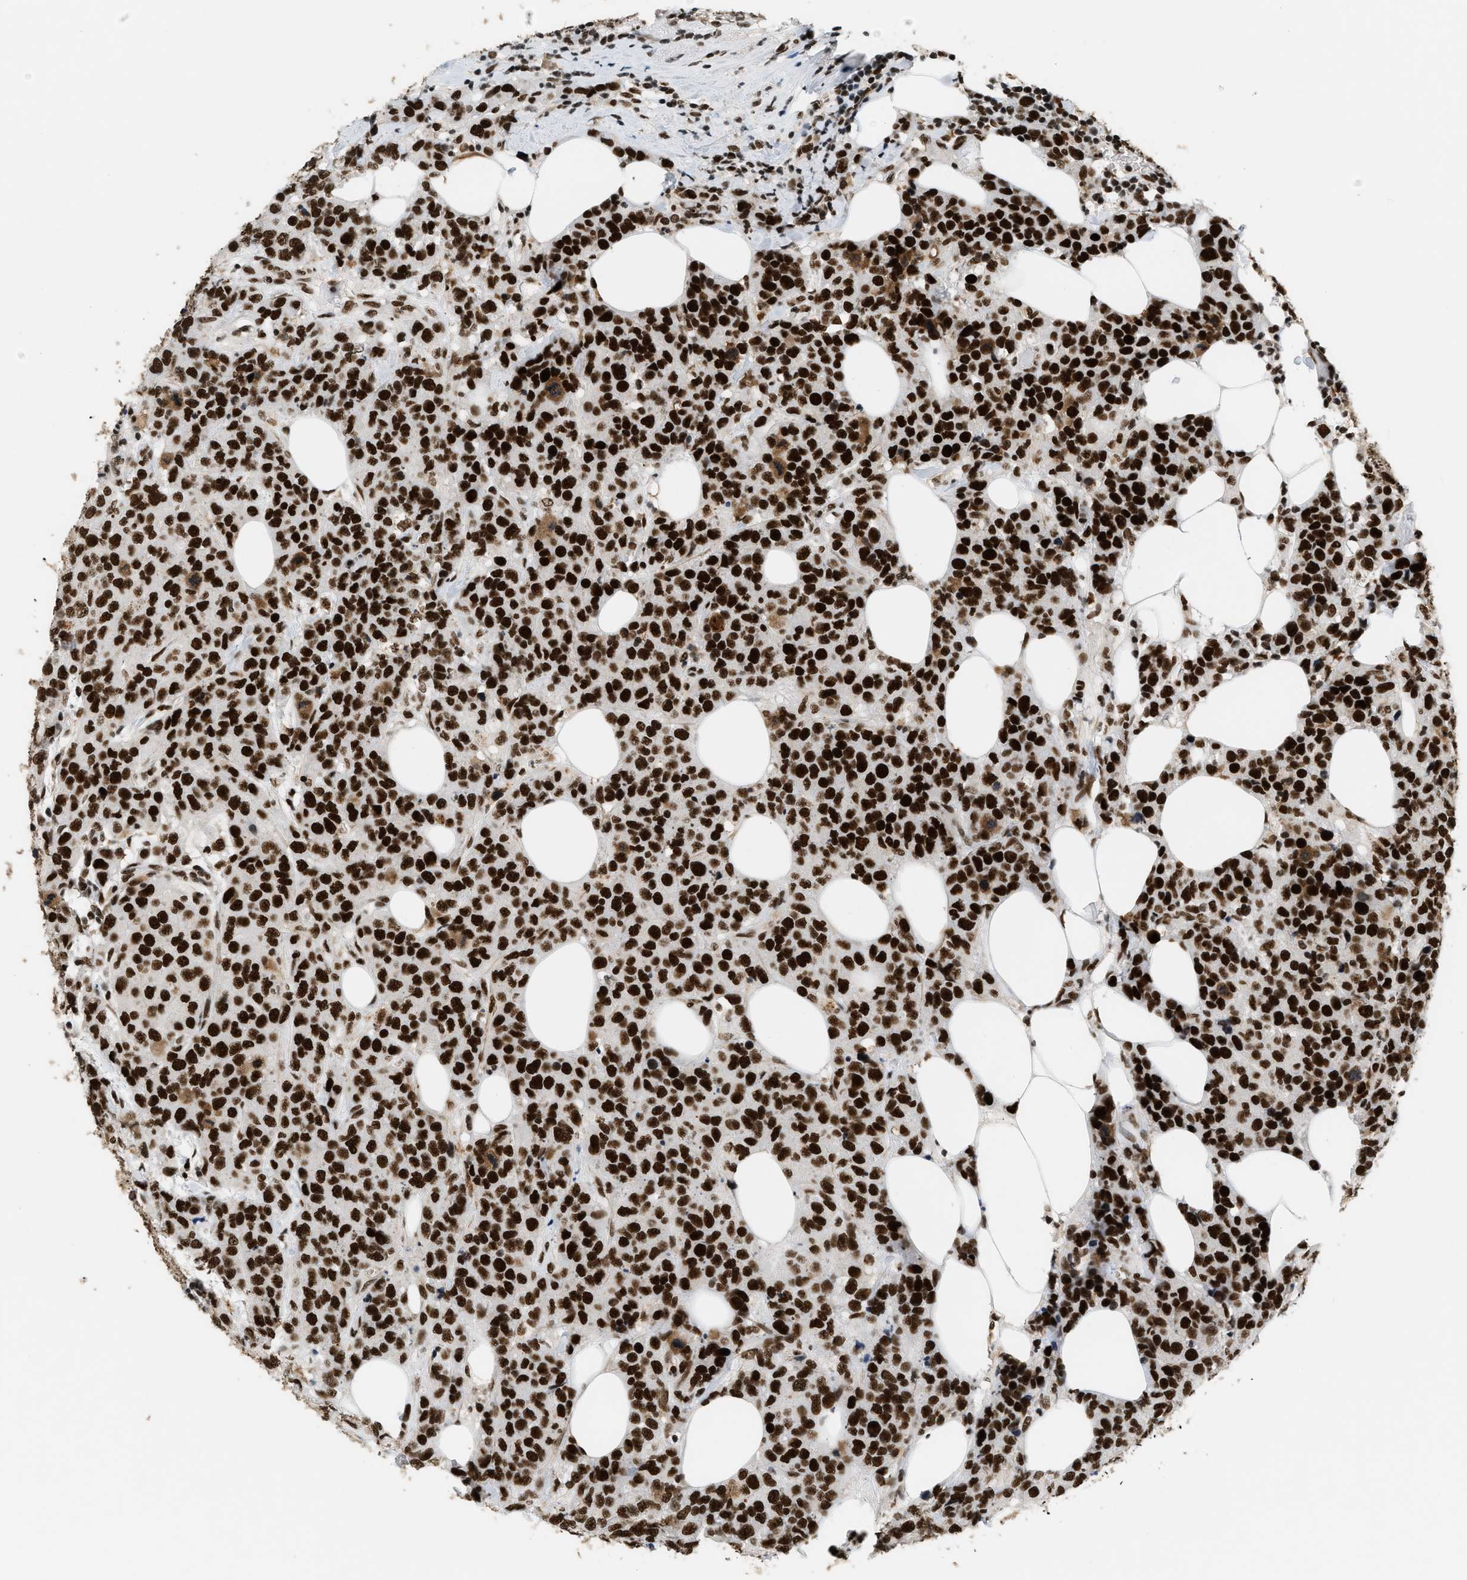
{"staining": {"intensity": "strong", "quantity": ">75%", "location": "nuclear"}, "tissue": "breast cancer", "cell_type": "Tumor cells", "image_type": "cancer", "snomed": [{"axis": "morphology", "description": "Lobular carcinoma"}, {"axis": "topography", "description": "Breast"}], "caption": "Strong nuclear protein expression is present in approximately >75% of tumor cells in breast cancer.", "gene": "SMARCB1", "patient": {"sex": "female", "age": 59}}